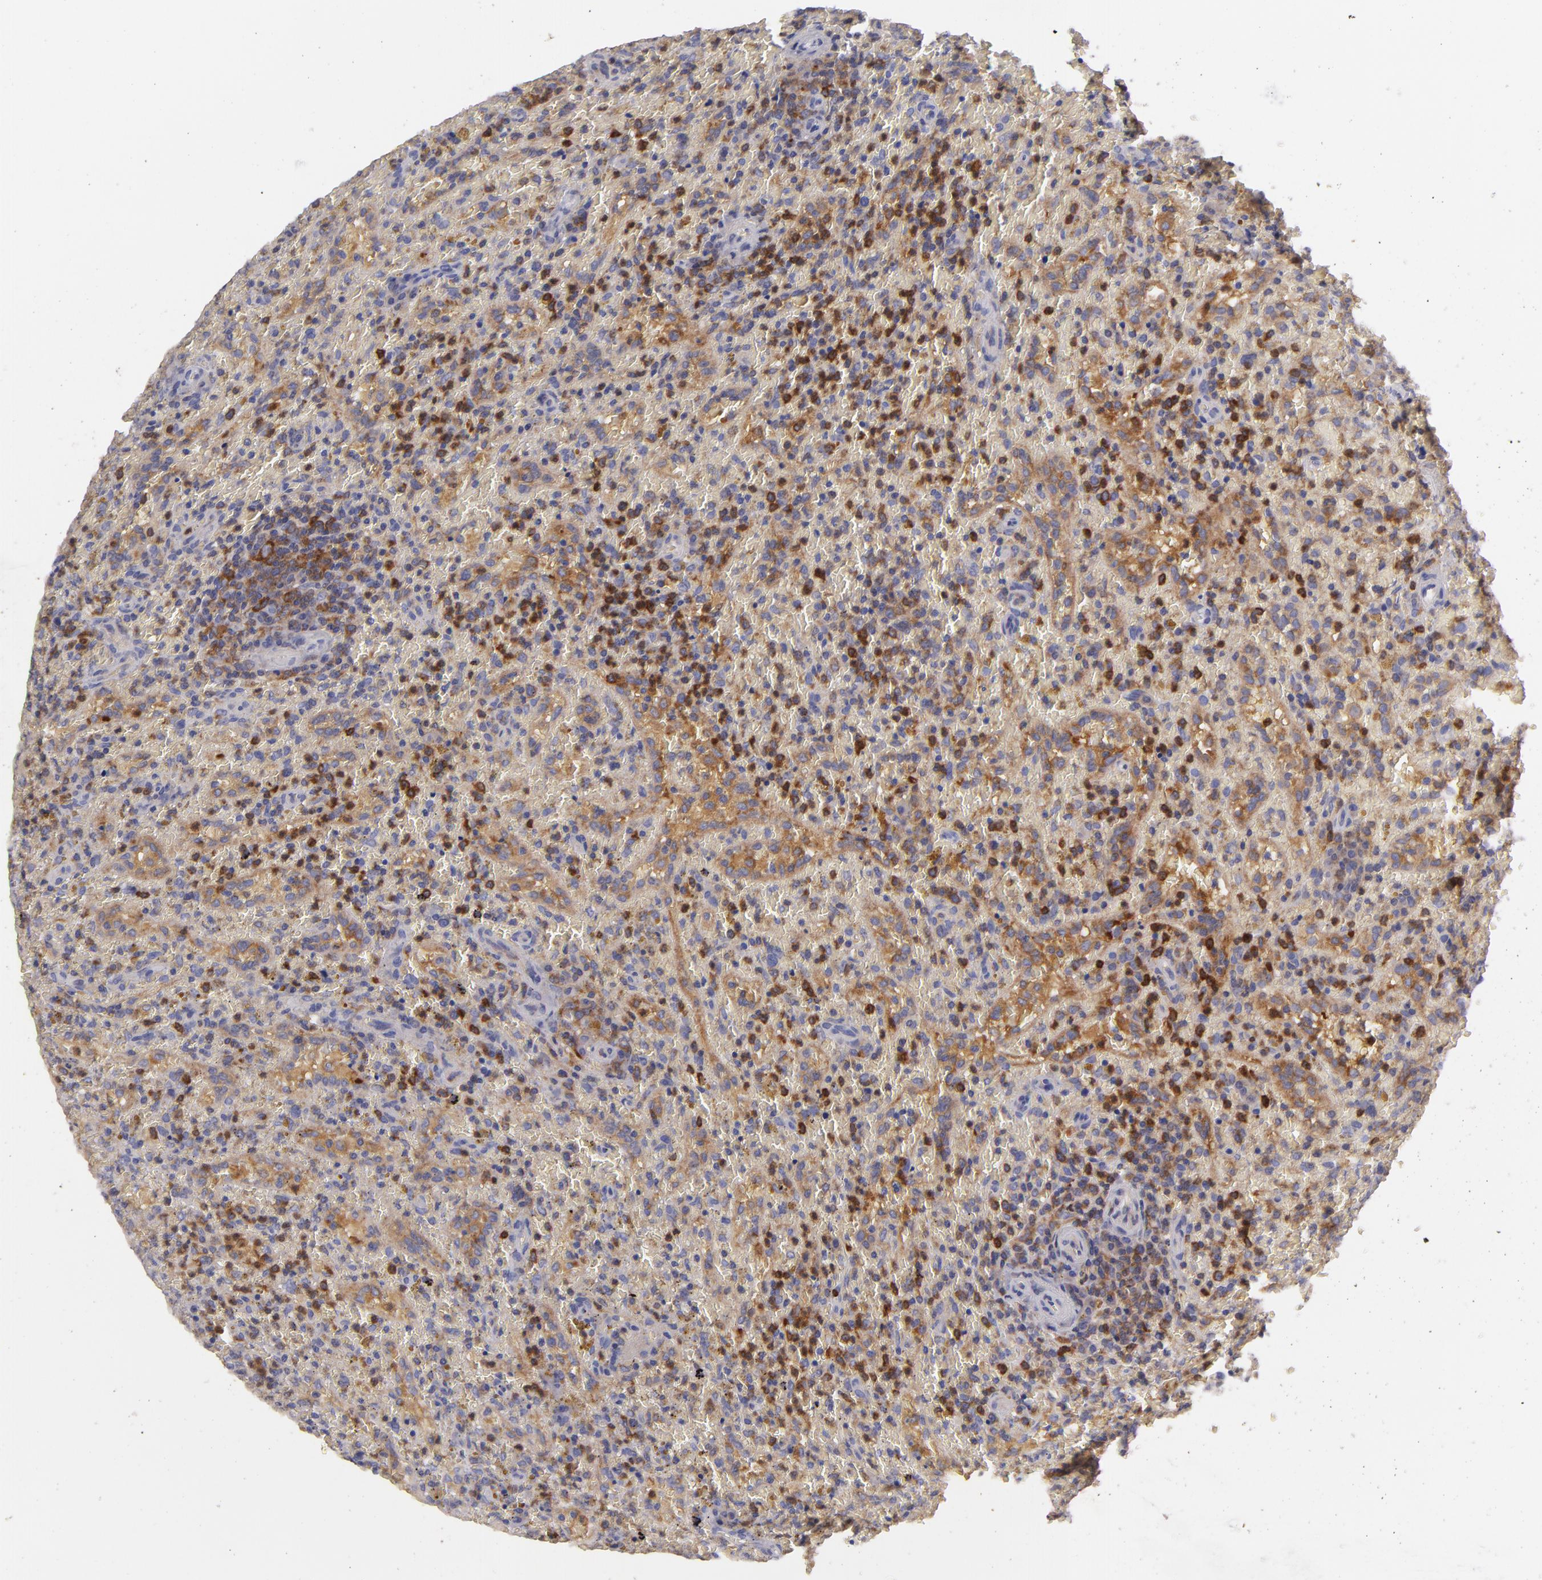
{"staining": {"intensity": "strong", "quantity": "25%-75%", "location": "cytoplasmic/membranous"}, "tissue": "lymphoma", "cell_type": "Tumor cells", "image_type": "cancer", "snomed": [{"axis": "morphology", "description": "Malignant lymphoma, non-Hodgkin's type, High grade"}, {"axis": "topography", "description": "Spleen"}, {"axis": "topography", "description": "Lymph node"}], "caption": "Lymphoma stained with a brown dye demonstrates strong cytoplasmic/membranous positive staining in about 25%-75% of tumor cells.", "gene": "MMP10", "patient": {"sex": "female", "age": 70}}